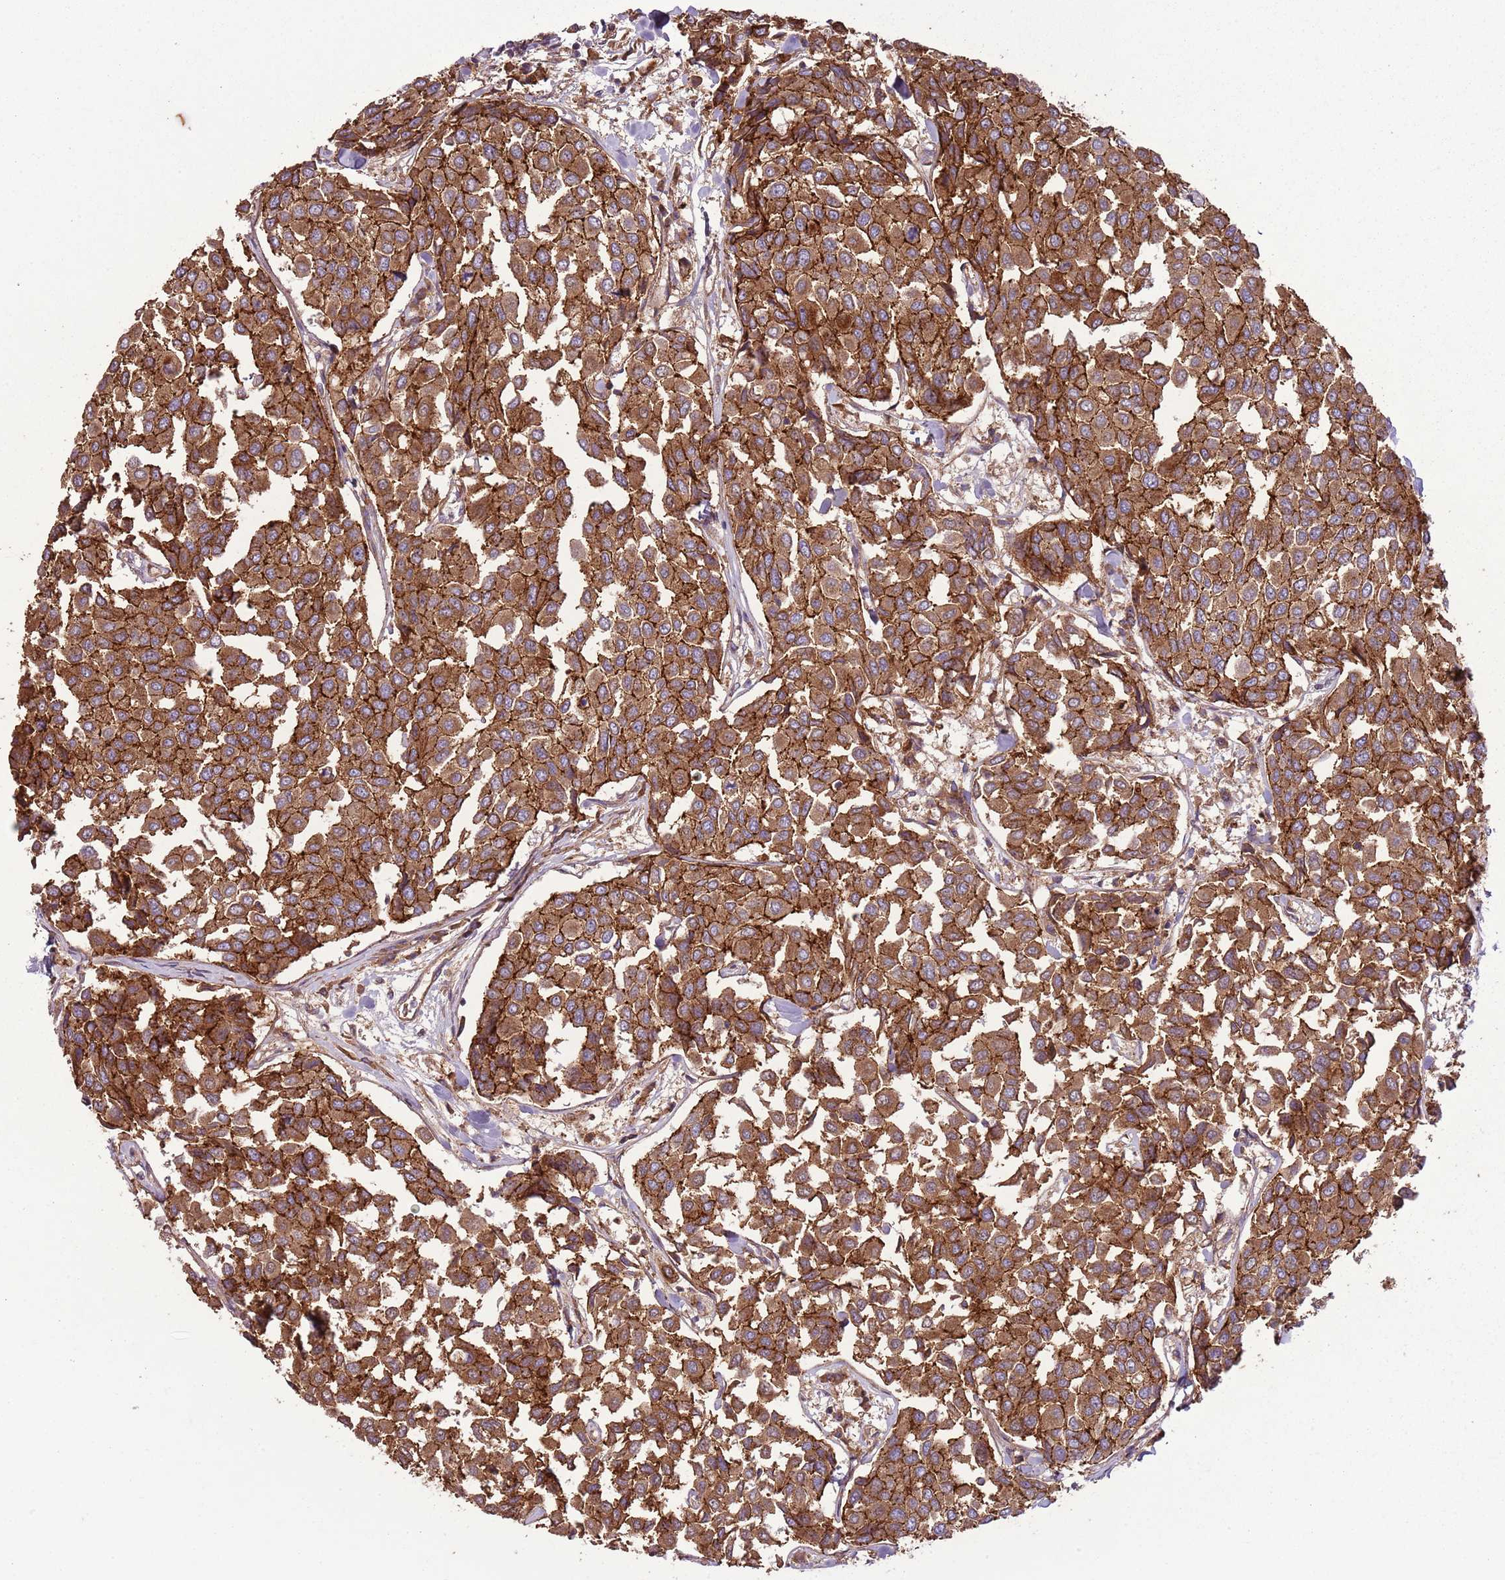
{"staining": {"intensity": "strong", "quantity": ">75%", "location": "cytoplasmic/membranous"}, "tissue": "breast cancer", "cell_type": "Tumor cells", "image_type": "cancer", "snomed": [{"axis": "morphology", "description": "Duct carcinoma"}, {"axis": "topography", "description": "Breast"}], "caption": "High-power microscopy captured an IHC image of breast cancer (invasive ductal carcinoma), revealing strong cytoplasmic/membranous staining in approximately >75% of tumor cells.", "gene": "ANKRD24", "patient": {"sex": "female", "age": 55}}